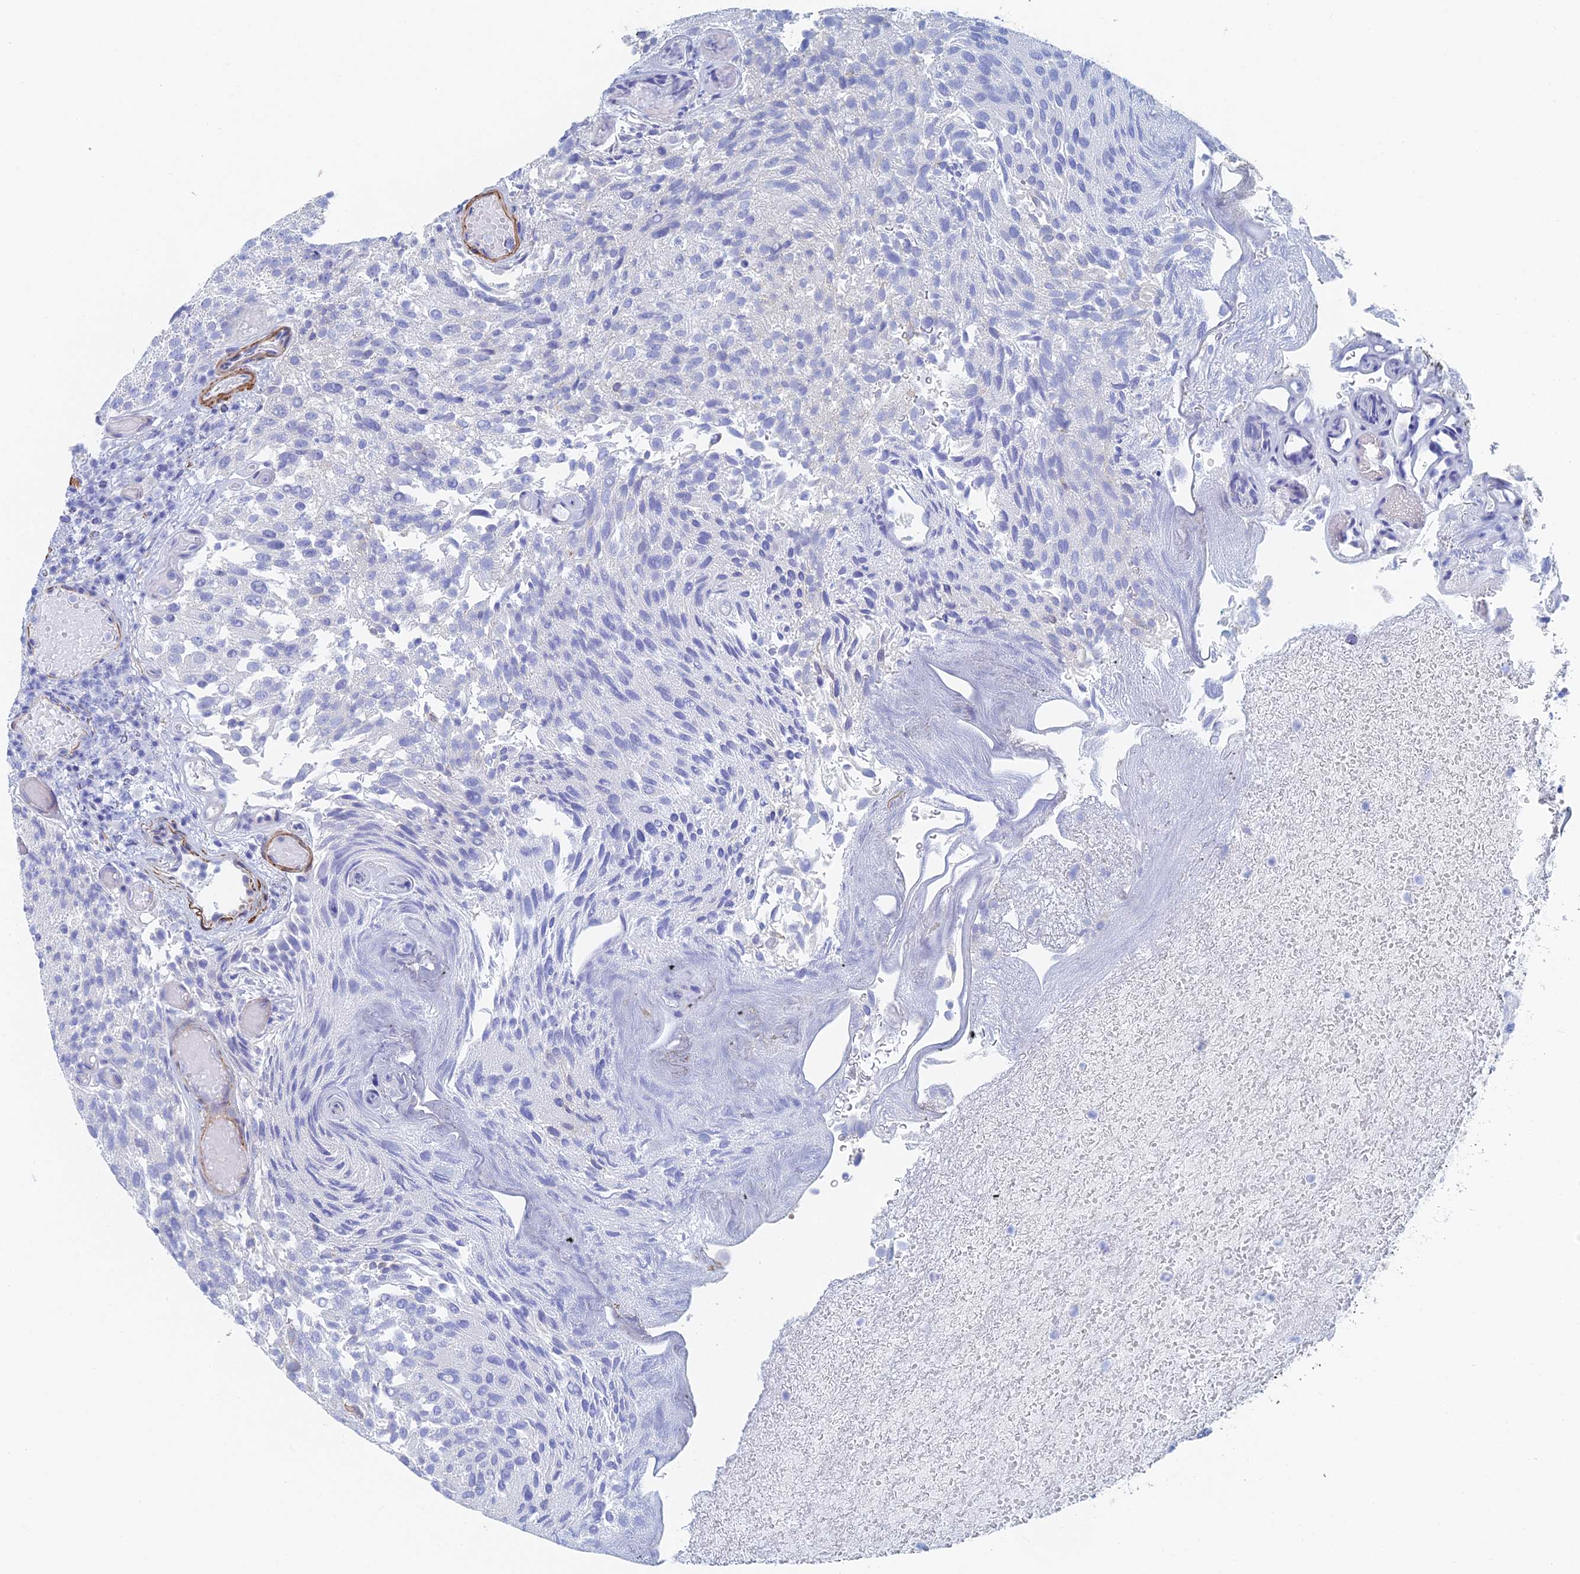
{"staining": {"intensity": "negative", "quantity": "none", "location": "none"}, "tissue": "urothelial cancer", "cell_type": "Tumor cells", "image_type": "cancer", "snomed": [{"axis": "morphology", "description": "Urothelial carcinoma, Low grade"}, {"axis": "topography", "description": "Urinary bladder"}], "caption": "This photomicrograph is of urothelial cancer stained with immunohistochemistry to label a protein in brown with the nuclei are counter-stained blue. There is no expression in tumor cells.", "gene": "KCNK18", "patient": {"sex": "male", "age": 78}}